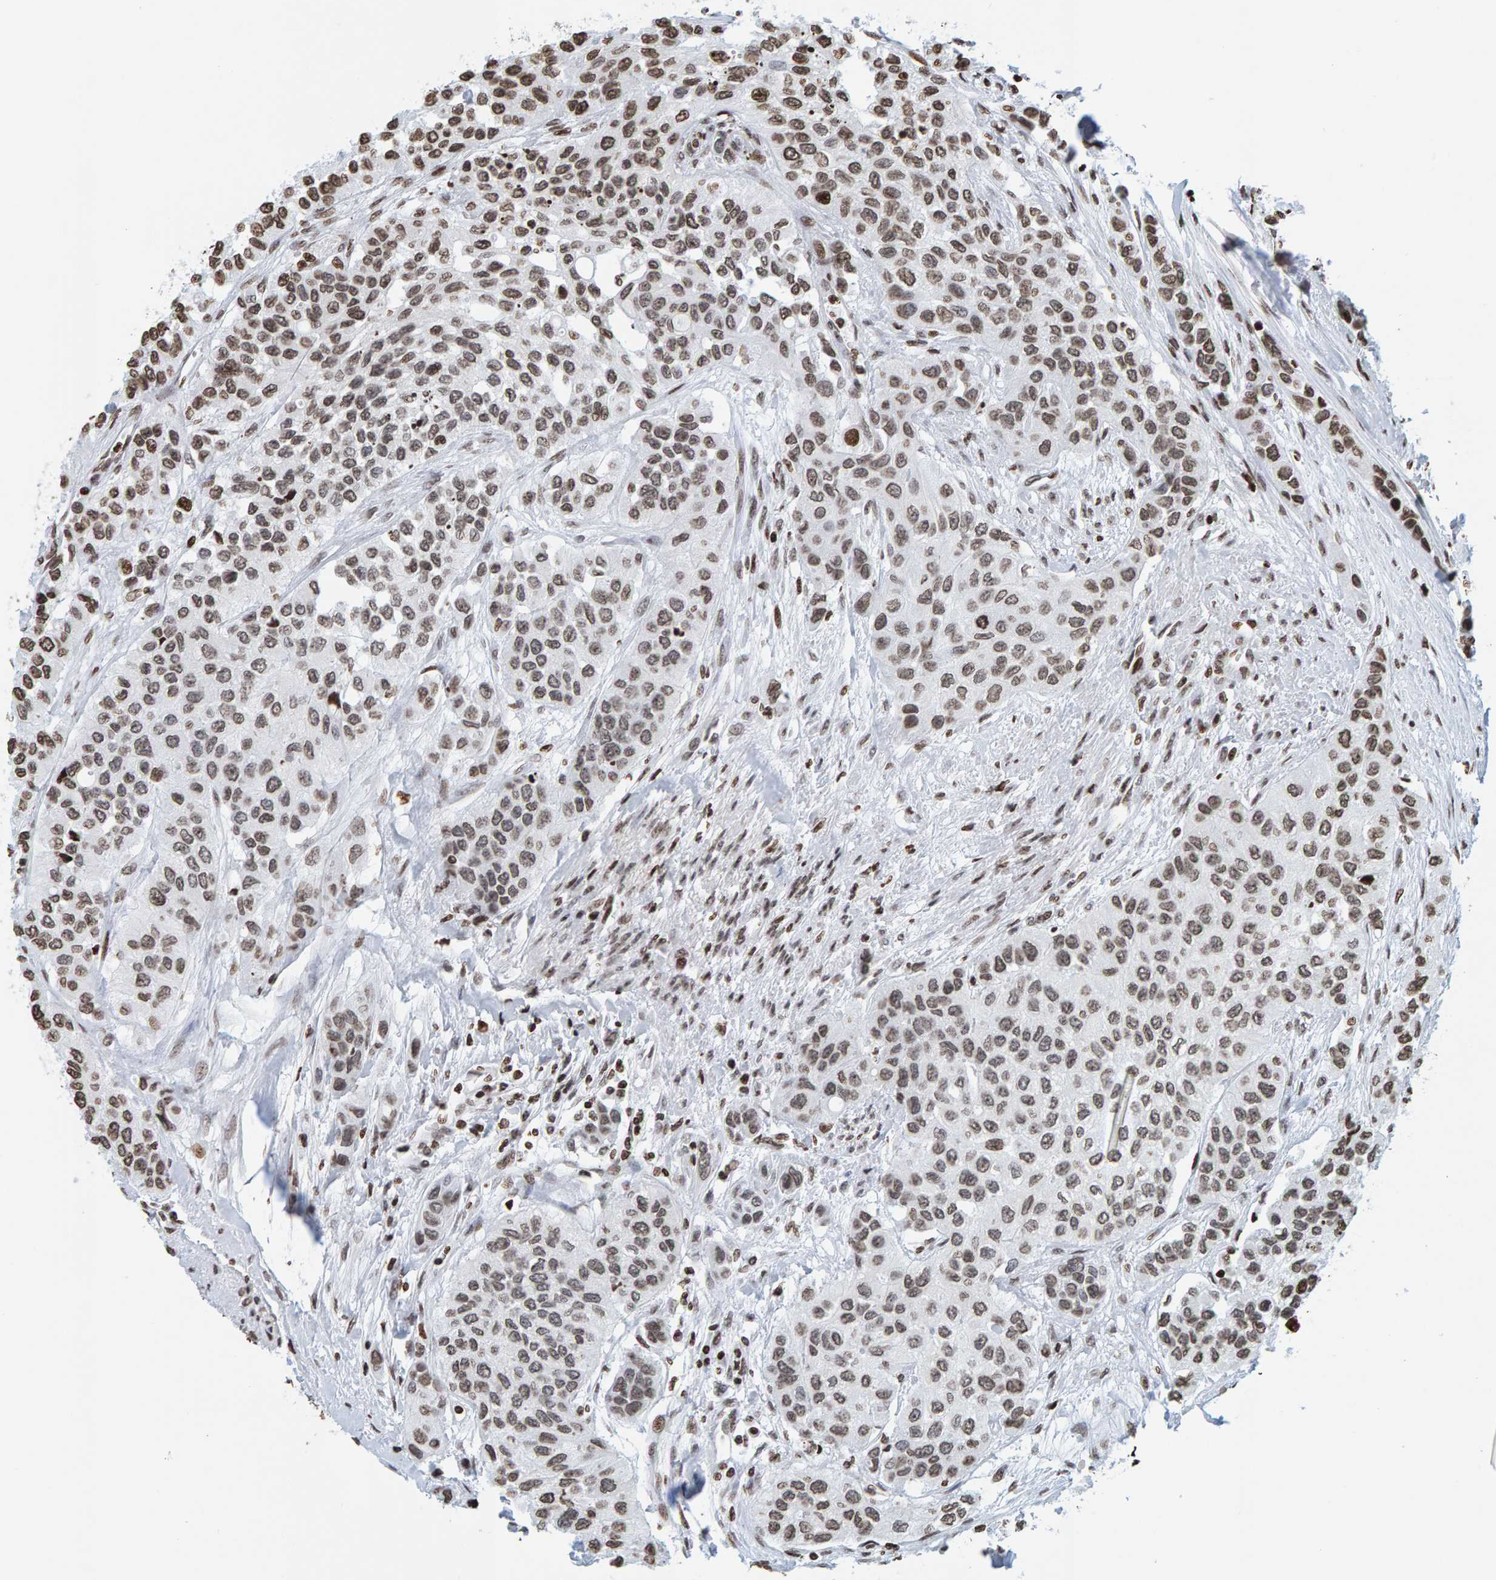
{"staining": {"intensity": "moderate", "quantity": ">75%", "location": "cytoplasmic/membranous,nuclear"}, "tissue": "urothelial cancer", "cell_type": "Tumor cells", "image_type": "cancer", "snomed": [{"axis": "morphology", "description": "Urothelial carcinoma, High grade"}, {"axis": "topography", "description": "Urinary bladder"}], "caption": "Immunohistochemical staining of human urothelial cancer shows moderate cytoplasmic/membranous and nuclear protein expression in about >75% of tumor cells.", "gene": "BRF2", "patient": {"sex": "female", "age": 56}}